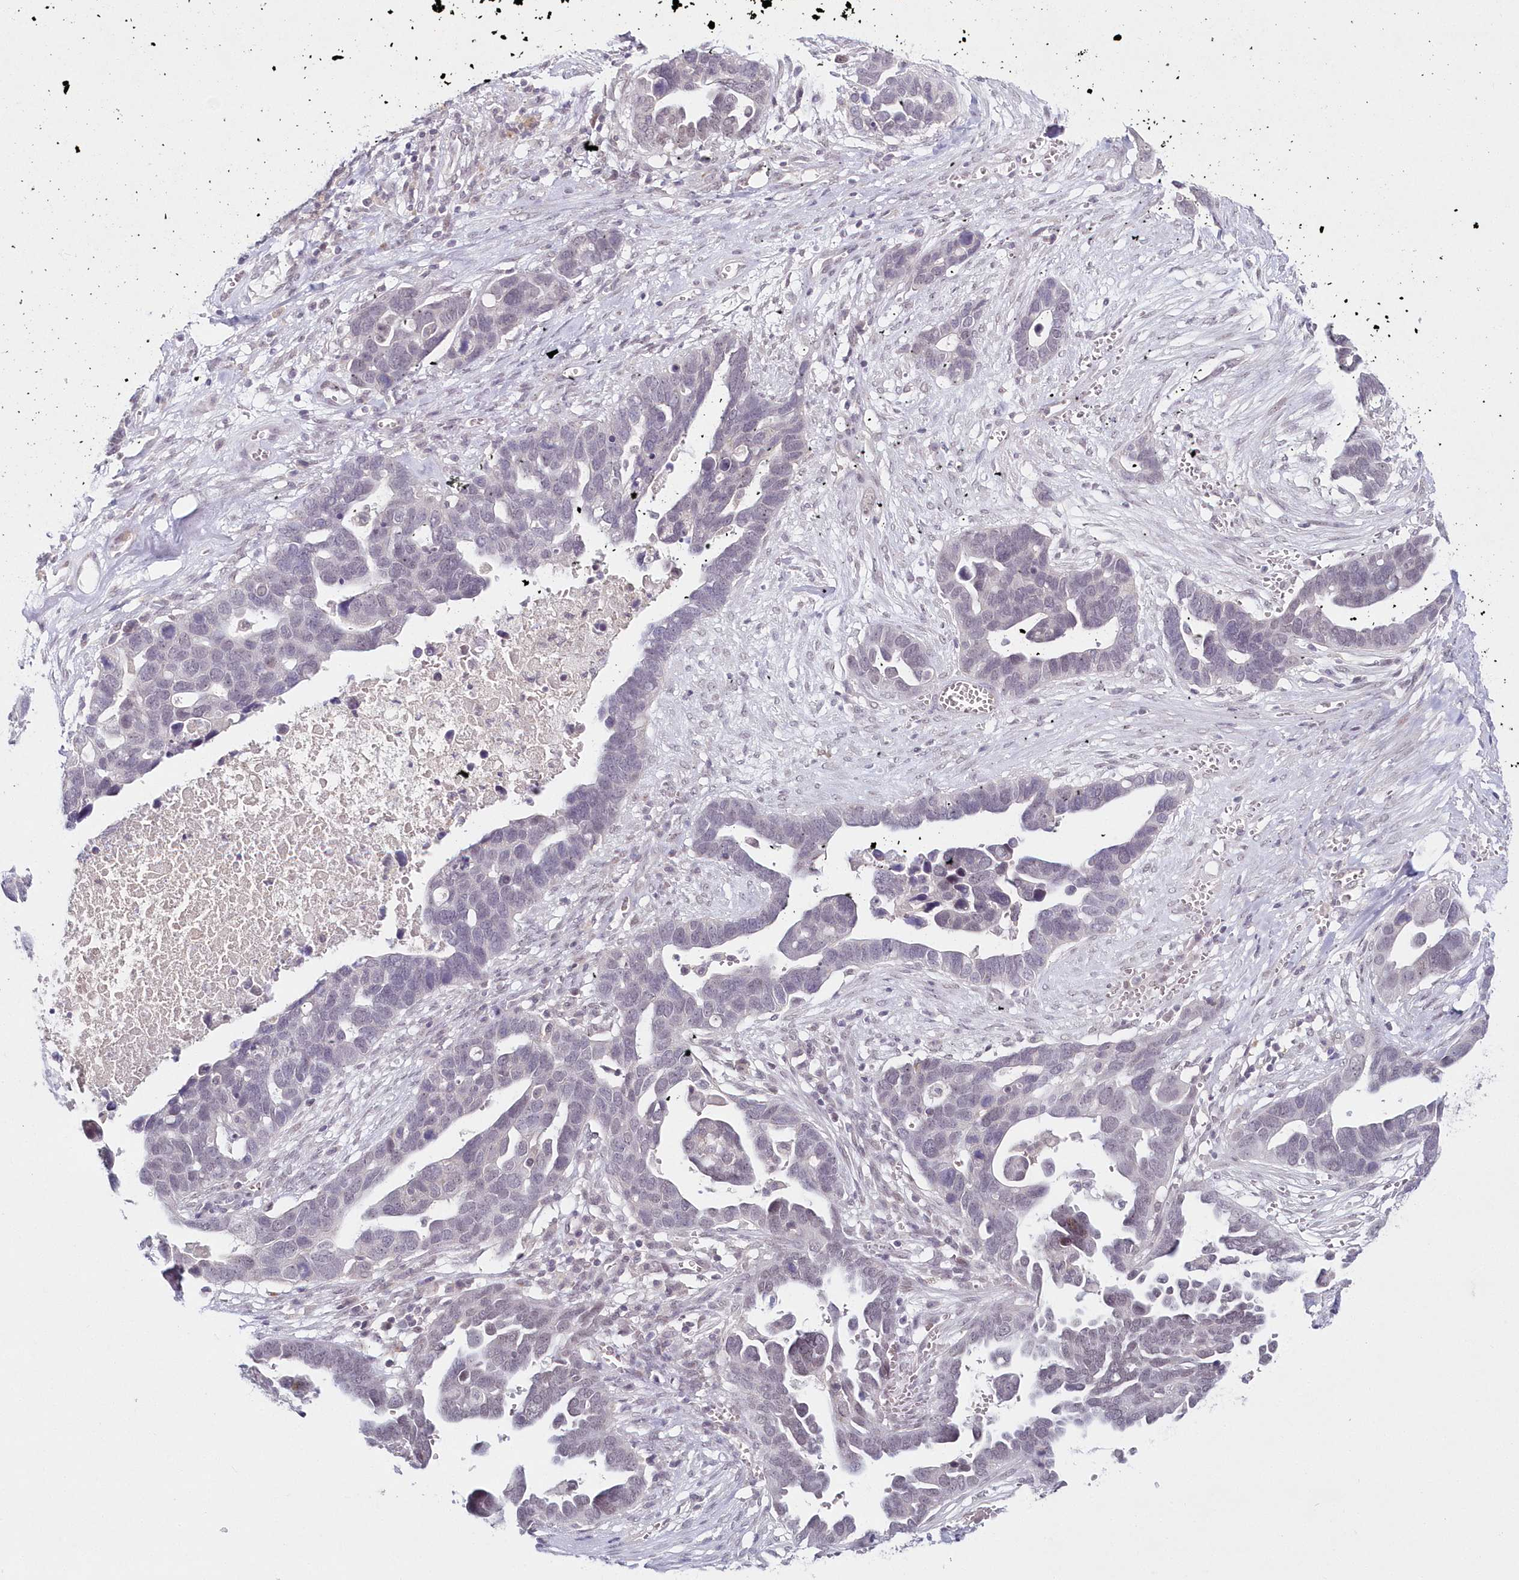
{"staining": {"intensity": "negative", "quantity": "none", "location": "none"}, "tissue": "ovarian cancer", "cell_type": "Tumor cells", "image_type": "cancer", "snomed": [{"axis": "morphology", "description": "Cystadenocarcinoma, serous, NOS"}, {"axis": "topography", "description": "Ovary"}], "caption": "Ovarian serous cystadenocarcinoma was stained to show a protein in brown. There is no significant positivity in tumor cells.", "gene": "HYCC2", "patient": {"sex": "female", "age": 54}}